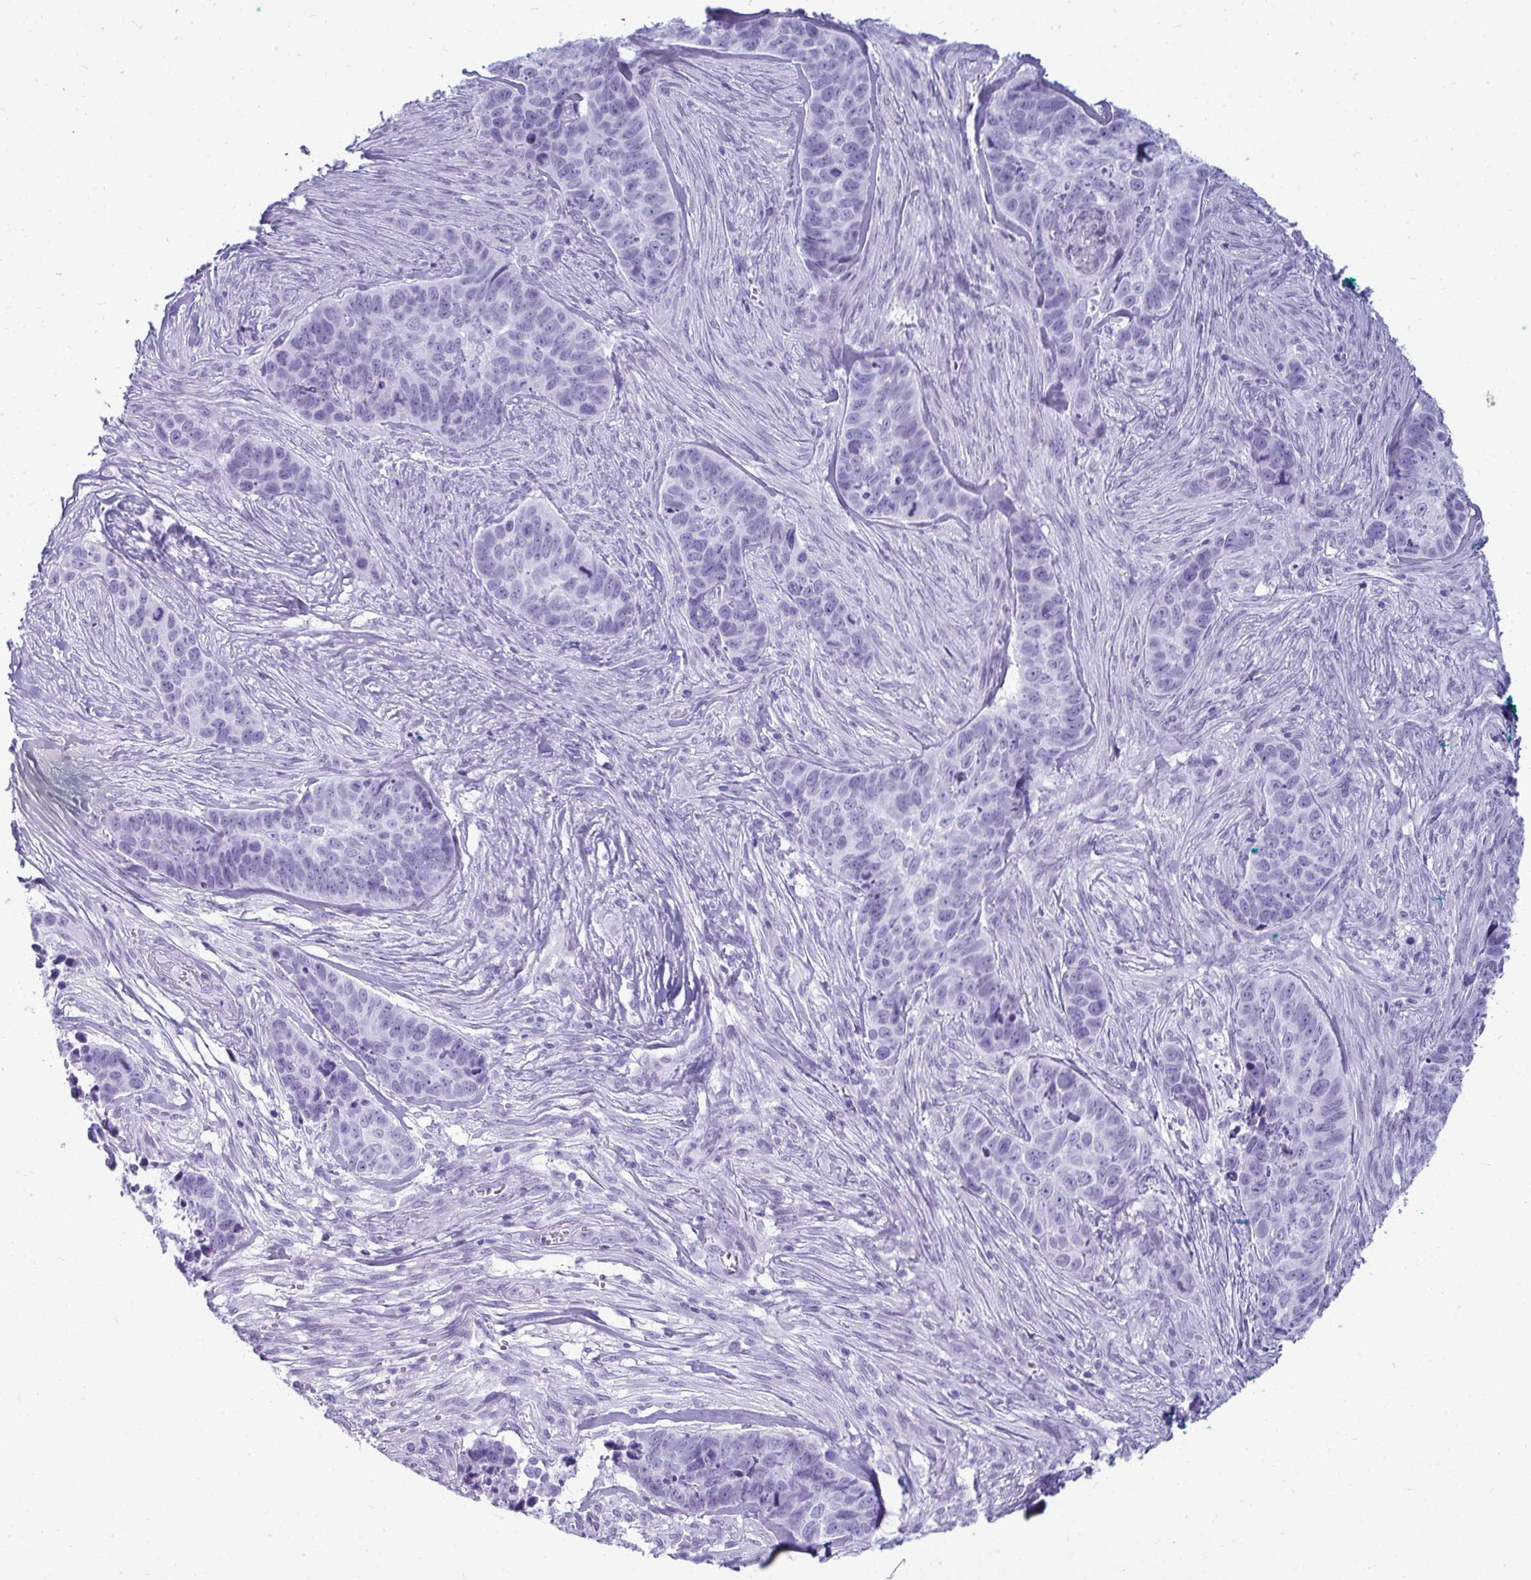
{"staining": {"intensity": "negative", "quantity": "none", "location": "none"}, "tissue": "skin cancer", "cell_type": "Tumor cells", "image_type": "cancer", "snomed": [{"axis": "morphology", "description": "Basal cell carcinoma"}, {"axis": "topography", "description": "Skin"}], "caption": "Tumor cells are negative for brown protein staining in basal cell carcinoma (skin).", "gene": "CLGN", "patient": {"sex": "female", "age": 82}}